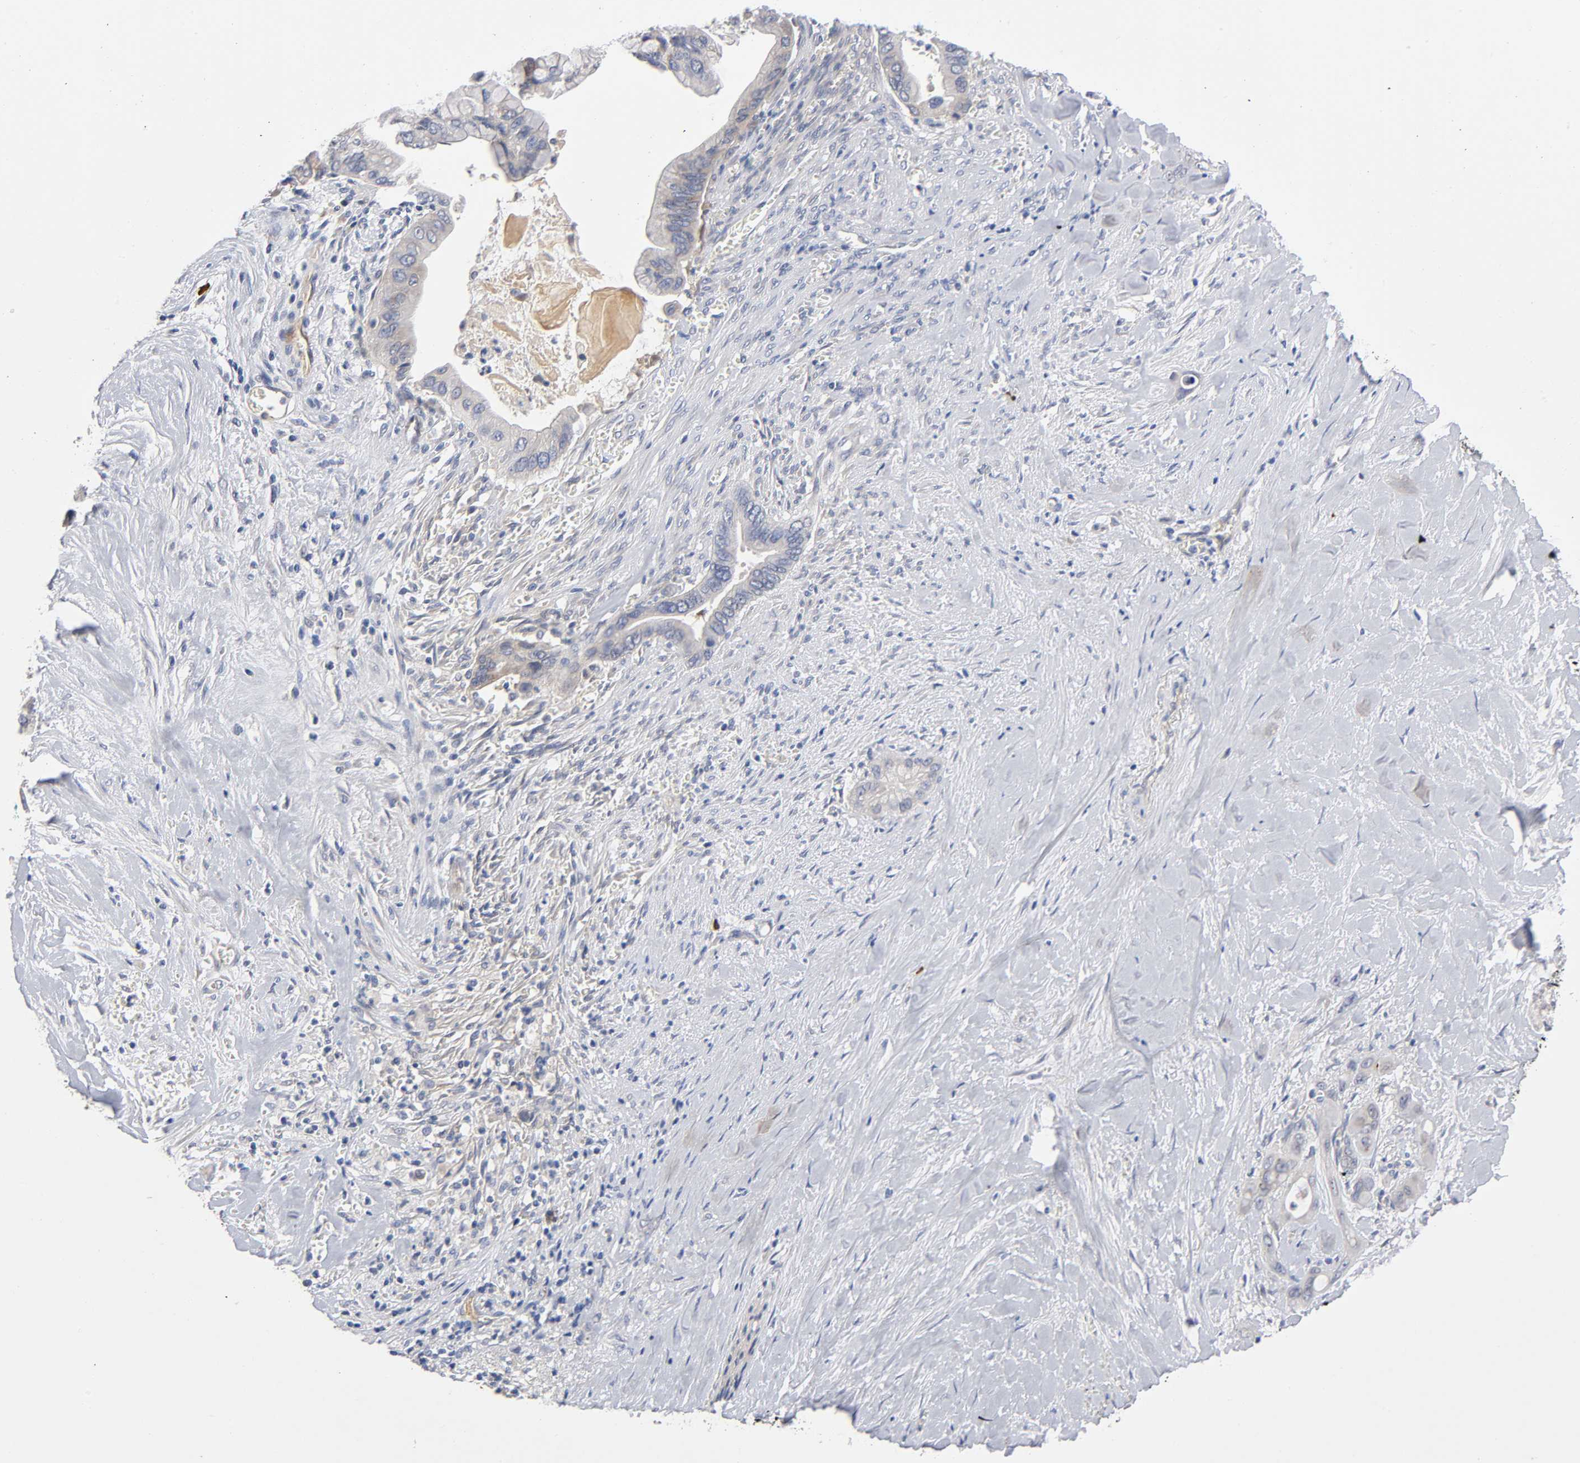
{"staining": {"intensity": "weak", "quantity": ">75%", "location": "cytoplasmic/membranous"}, "tissue": "pancreatic cancer", "cell_type": "Tumor cells", "image_type": "cancer", "snomed": [{"axis": "morphology", "description": "Adenocarcinoma, NOS"}, {"axis": "topography", "description": "Pancreas"}], "caption": "Pancreatic cancer (adenocarcinoma) was stained to show a protein in brown. There is low levels of weak cytoplasmic/membranous staining in about >75% of tumor cells. Using DAB (brown) and hematoxylin (blue) stains, captured at high magnification using brightfield microscopy.", "gene": "NOVA1", "patient": {"sex": "male", "age": 59}}